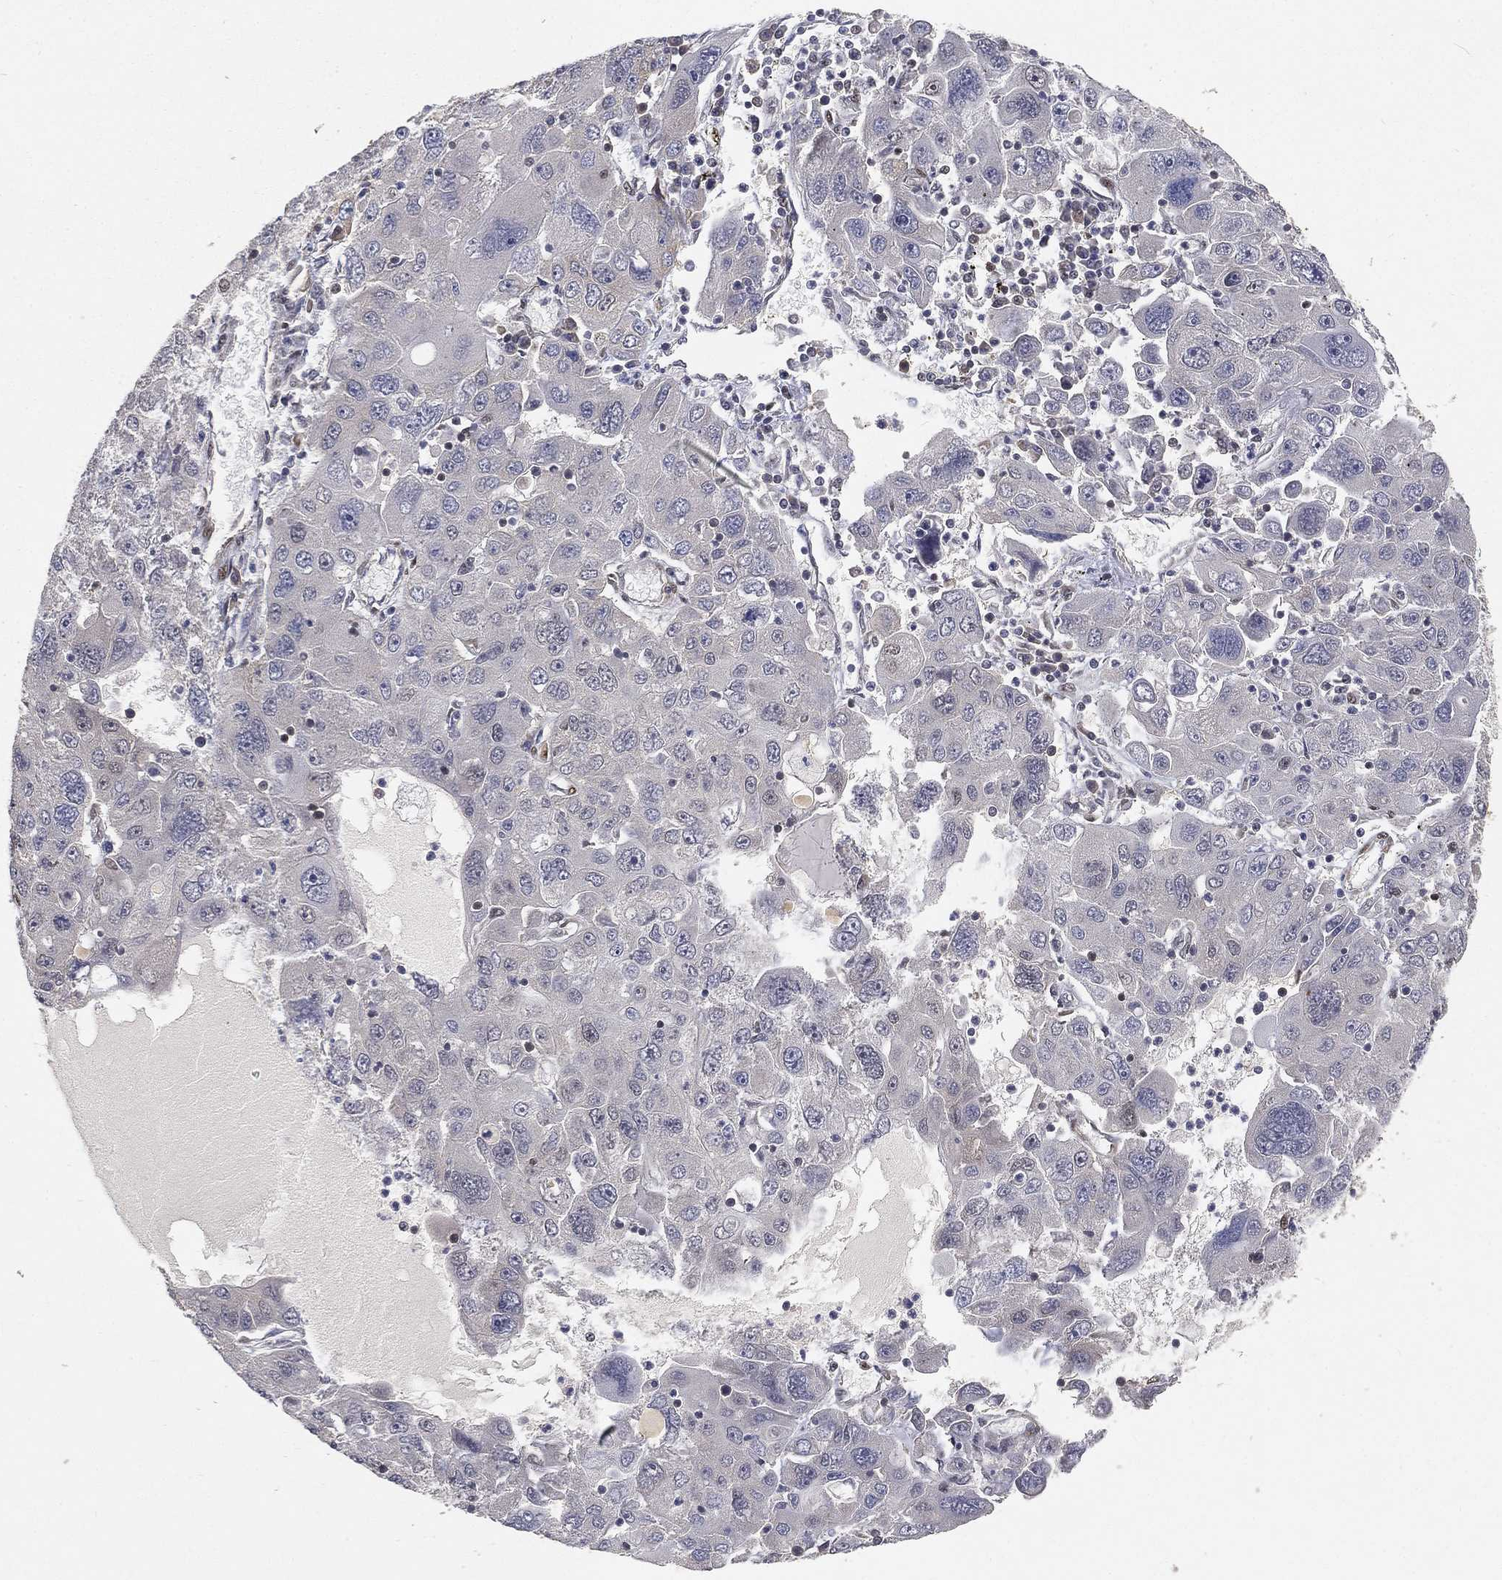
{"staining": {"intensity": "negative", "quantity": "none", "location": "none"}, "tissue": "stomach cancer", "cell_type": "Tumor cells", "image_type": "cancer", "snomed": [{"axis": "morphology", "description": "Adenocarcinoma, NOS"}, {"axis": "topography", "description": "Stomach"}], "caption": "Immunohistochemistry (IHC) micrograph of adenocarcinoma (stomach) stained for a protein (brown), which reveals no staining in tumor cells. (DAB (3,3'-diaminobenzidine) immunohistochemistry, high magnification).", "gene": "CRTC3", "patient": {"sex": "male", "age": 56}}